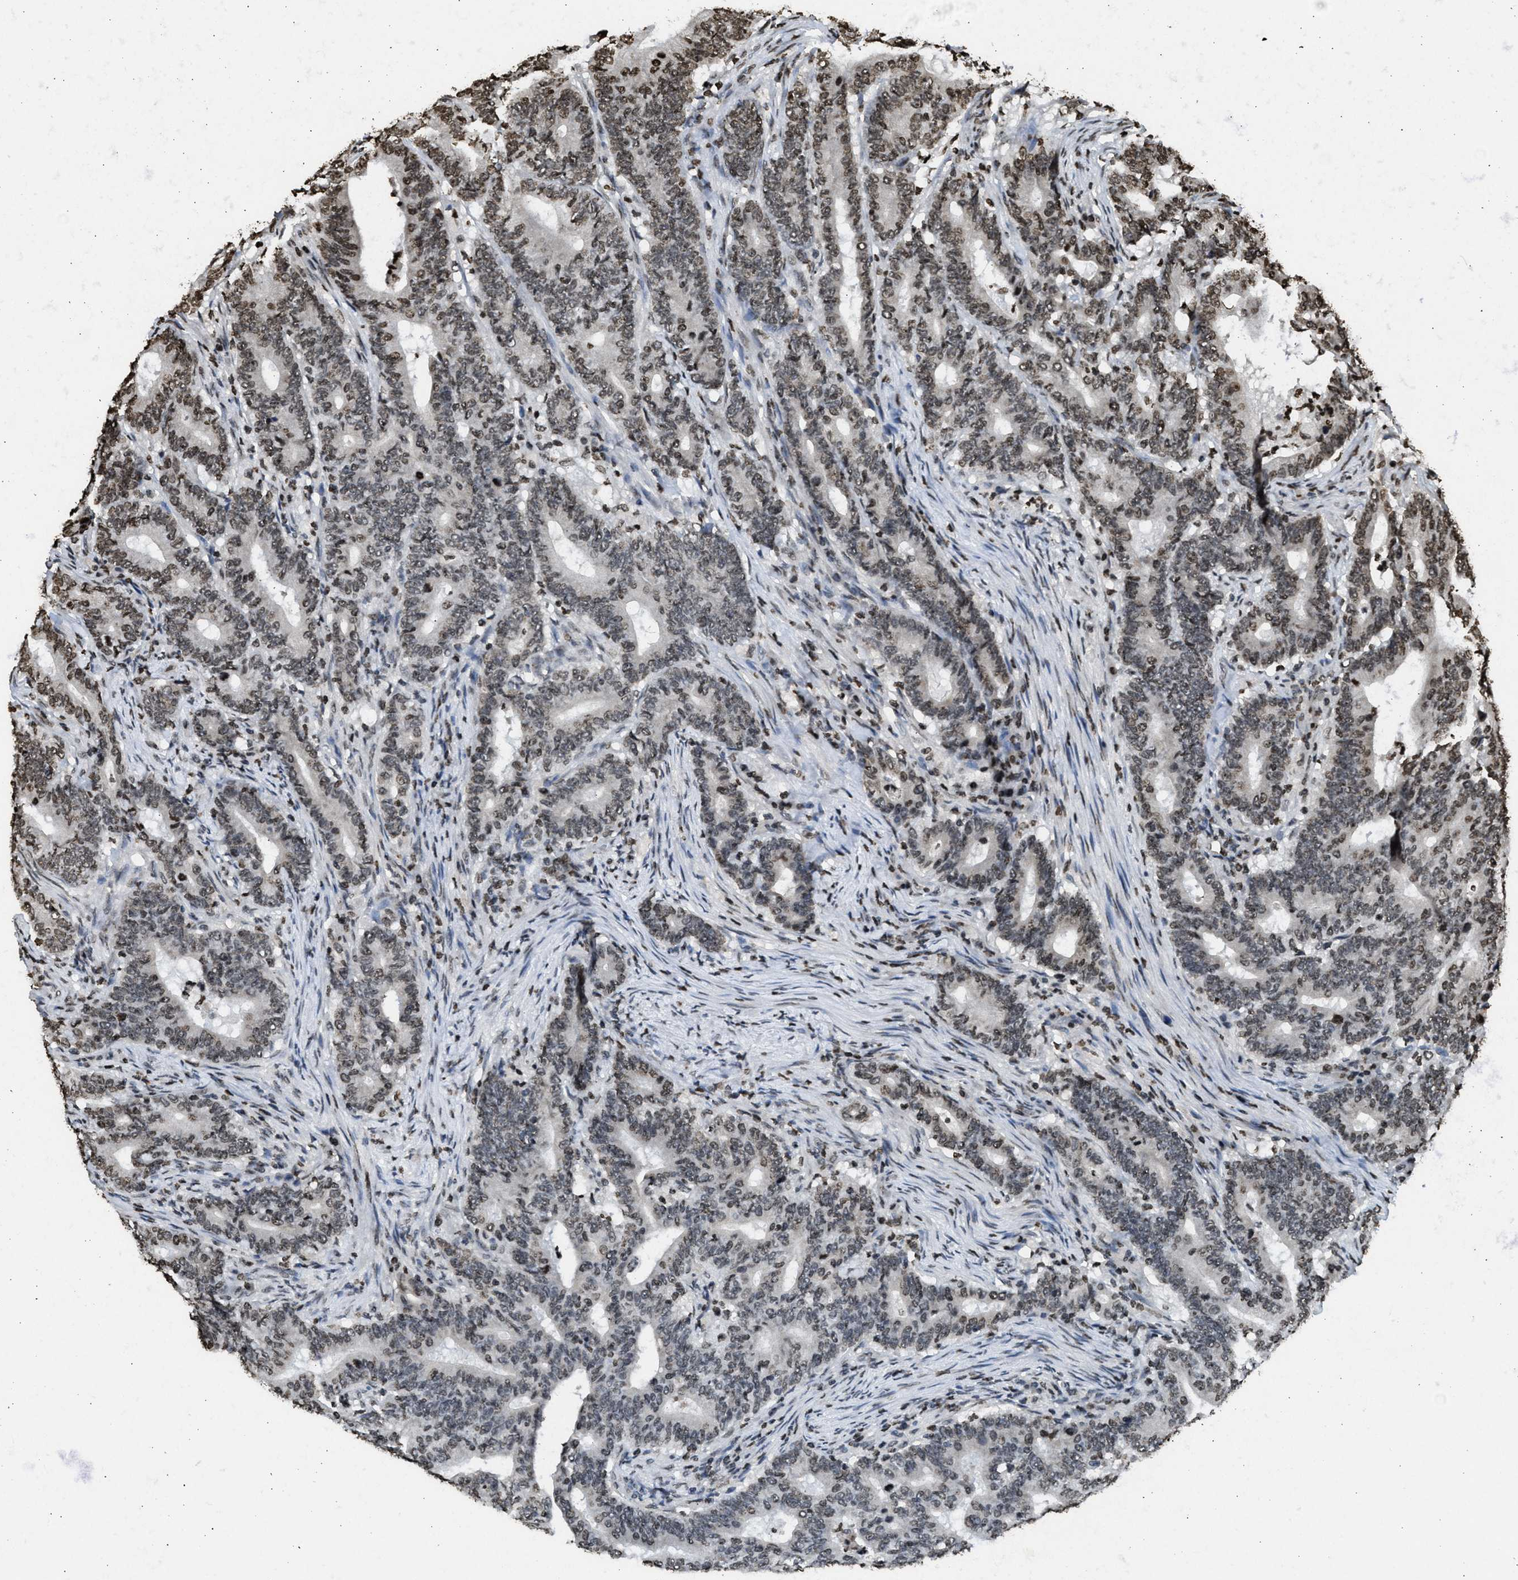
{"staining": {"intensity": "moderate", "quantity": "25%-75%", "location": "nuclear"}, "tissue": "colorectal cancer", "cell_type": "Tumor cells", "image_type": "cancer", "snomed": [{"axis": "morphology", "description": "Adenocarcinoma, NOS"}, {"axis": "topography", "description": "Colon"}], "caption": "A brown stain shows moderate nuclear staining of a protein in colorectal adenocarcinoma tumor cells.", "gene": "RRAGC", "patient": {"sex": "female", "age": 66}}